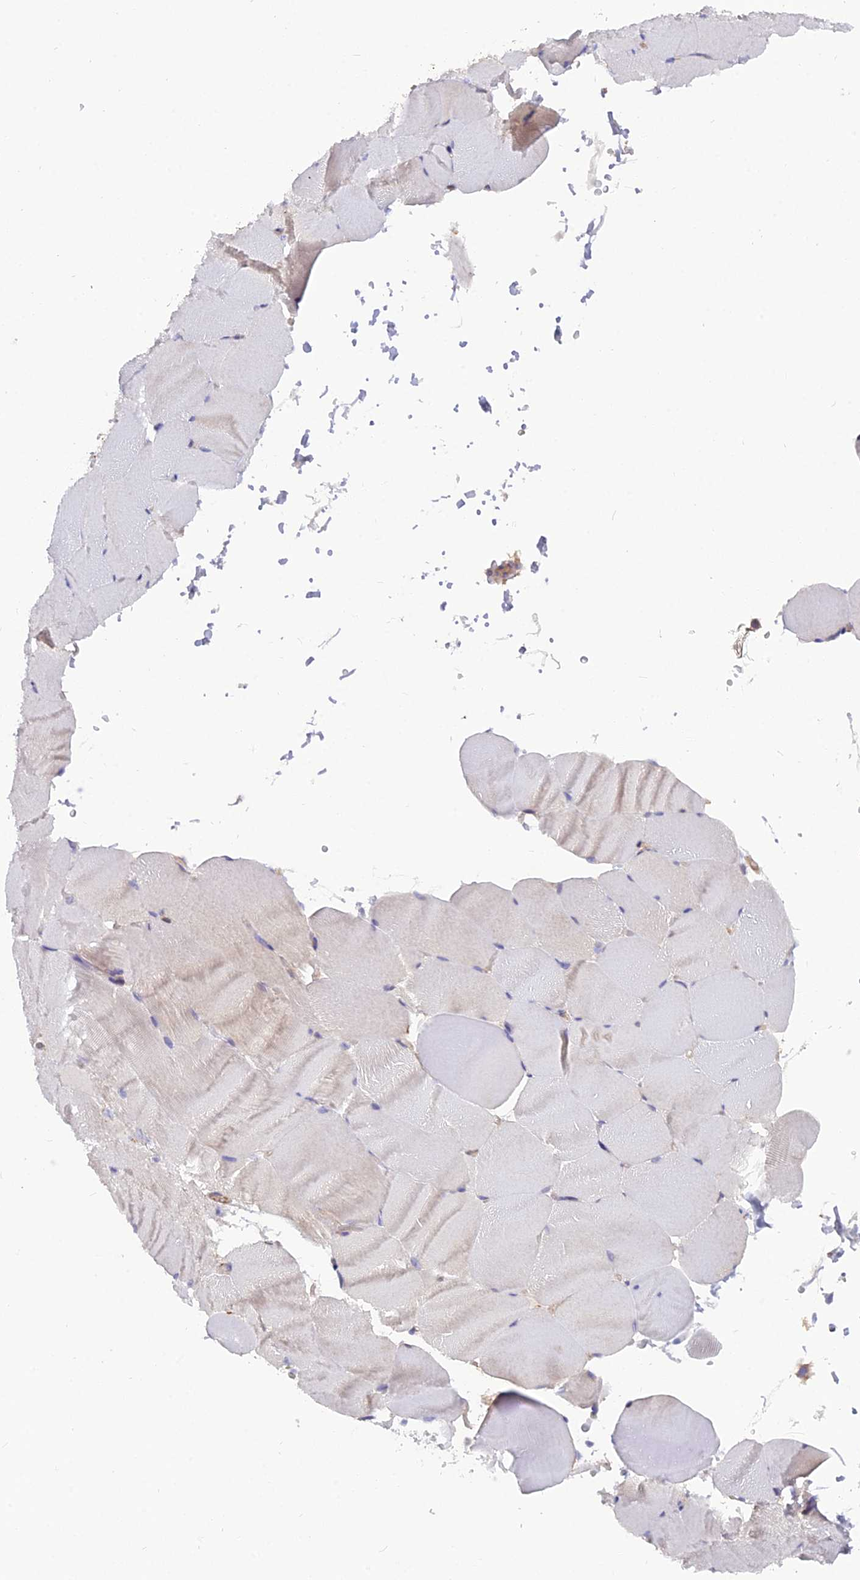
{"staining": {"intensity": "weak", "quantity": "<25%", "location": "cytoplasmic/membranous"}, "tissue": "skeletal muscle", "cell_type": "Myocytes", "image_type": "normal", "snomed": [{"axis": "morphology", "description": "Normal tissue, NOS"}, {"axis": "topography", "description": "Skeletal muscle"}, {"axis": "topography", "description": "Parathyroid gland"}], "caption": "This is a micrograph of immunohistochemistry staining of unremarkable skeletal muscle, which shows no positivity in myocytes.", "gene": "TIGD6", "patient": {"sex": "female", "age": 37}}